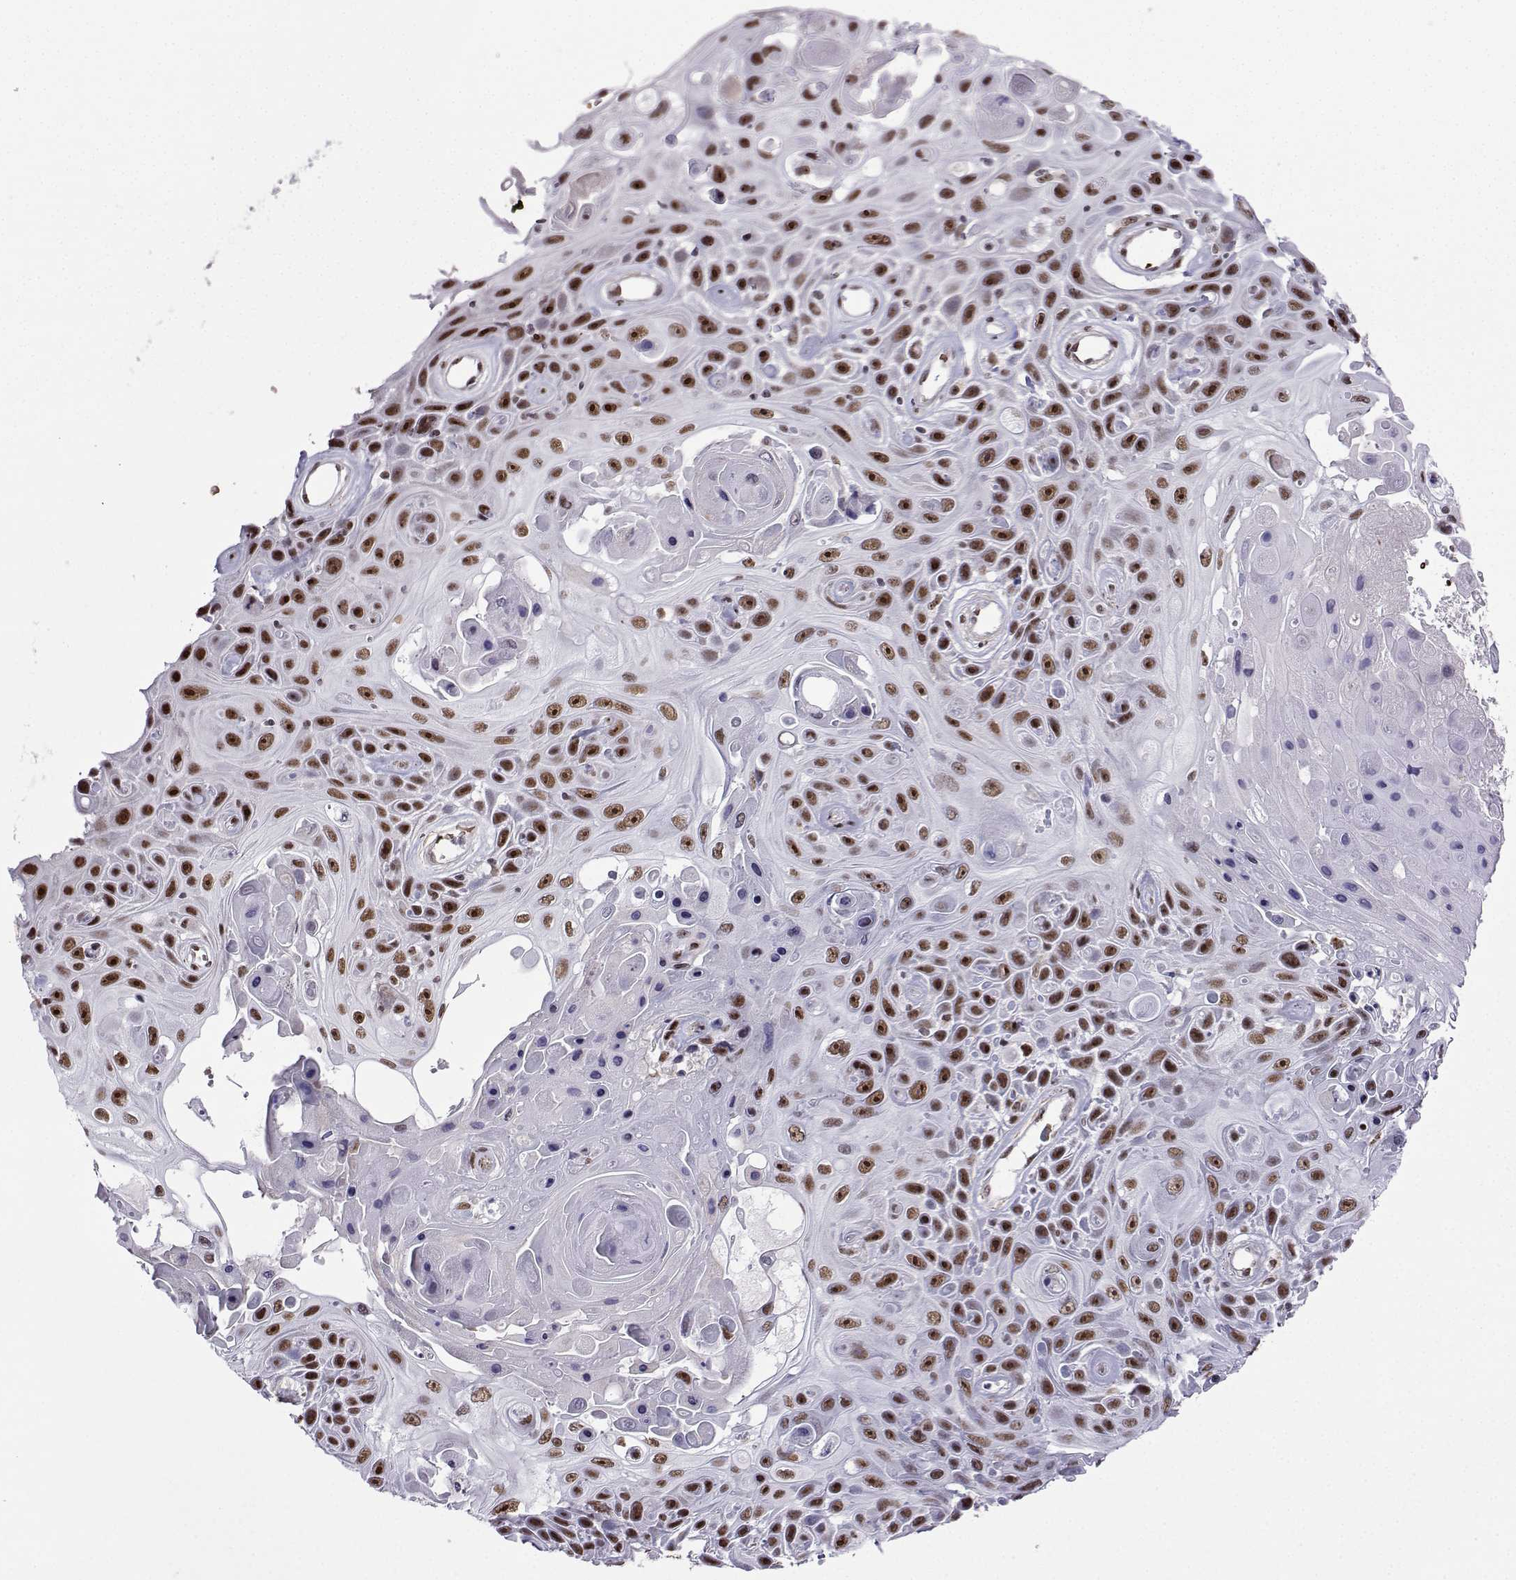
{"staining": {"intensity": "moderate", "quantity": "25%-75%", "location": "nuclear"}, "tissue": "skin cancer", "cell_type": "Tumor cells", "image_type": "cancer", "snomed": [{"axis": "morphology", "description": "Squamous cell carcinoma, NOS"}, {"axis": "topography", "description": "Skin"}], "caption": "A photomicrograph of skin squamous cell carcinoma stained for a protein displays moderate nuclear brown staining in tumor cells. (IHC, brightfield microscopy, high magnification).", "gene": "CCNK", "patient": {"sex": "male", "age": 82}}